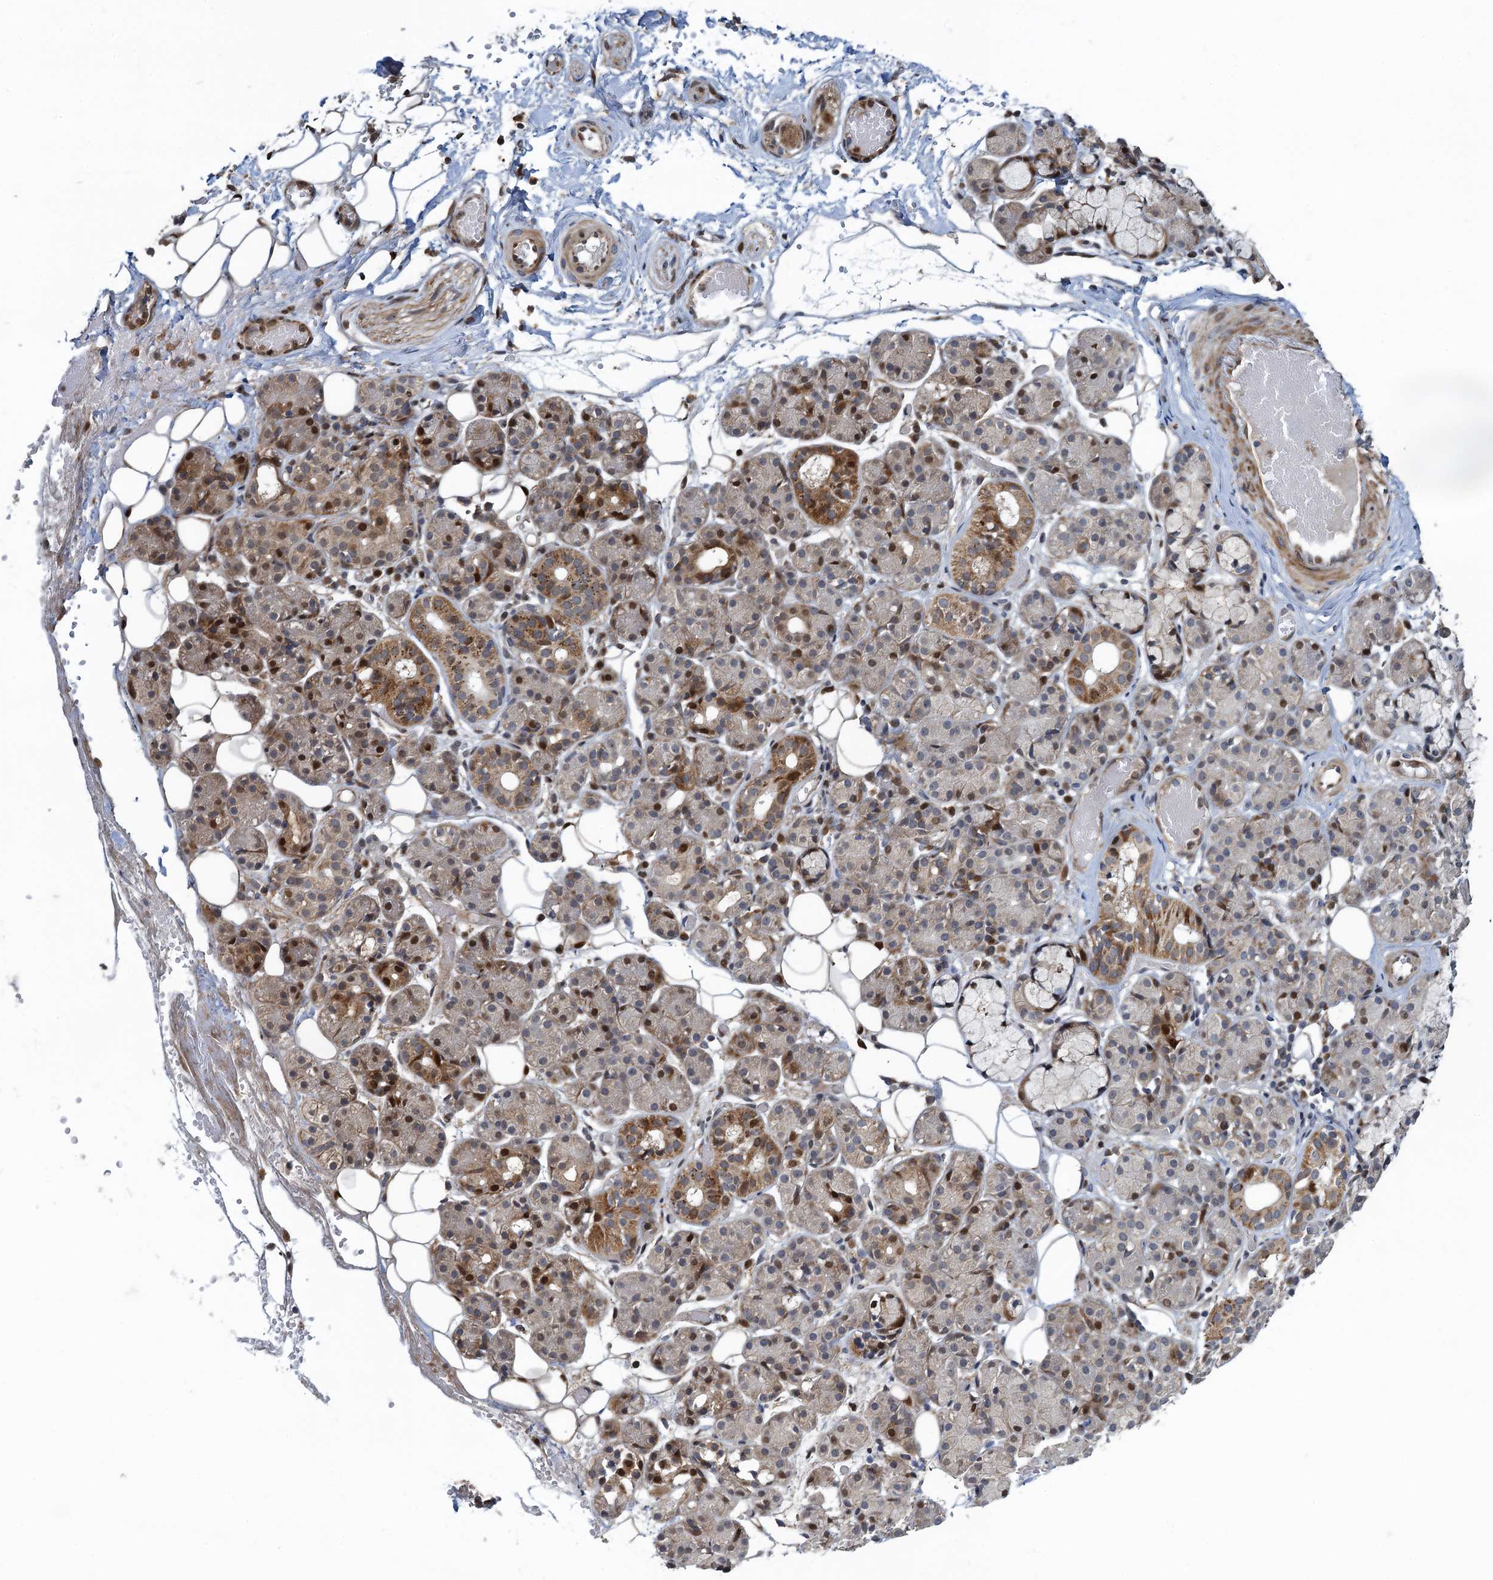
{"staining": {"intensity": "moderate", "quantity": "25%-75%", "location": "cytoplasmic/membranous,nuclear"}, "tissue": "salivary gland", "cell_type": "Glandular cells", "image_type": "normal", "snomed": [{"axis": "morphology", "description": "Normal tissue, NOS"}, {"axis": "topography", "description": "Salivary gland"}], "caption": "Salivary gland was stained to show a protein in brown. There is medium levels of moderate cytoplasmic/membranous,nuclear positivity in approximately 25%-75% of glandular cells.", "gene": "ATOSA", "patient": {"sex": "male", "age": 63}}